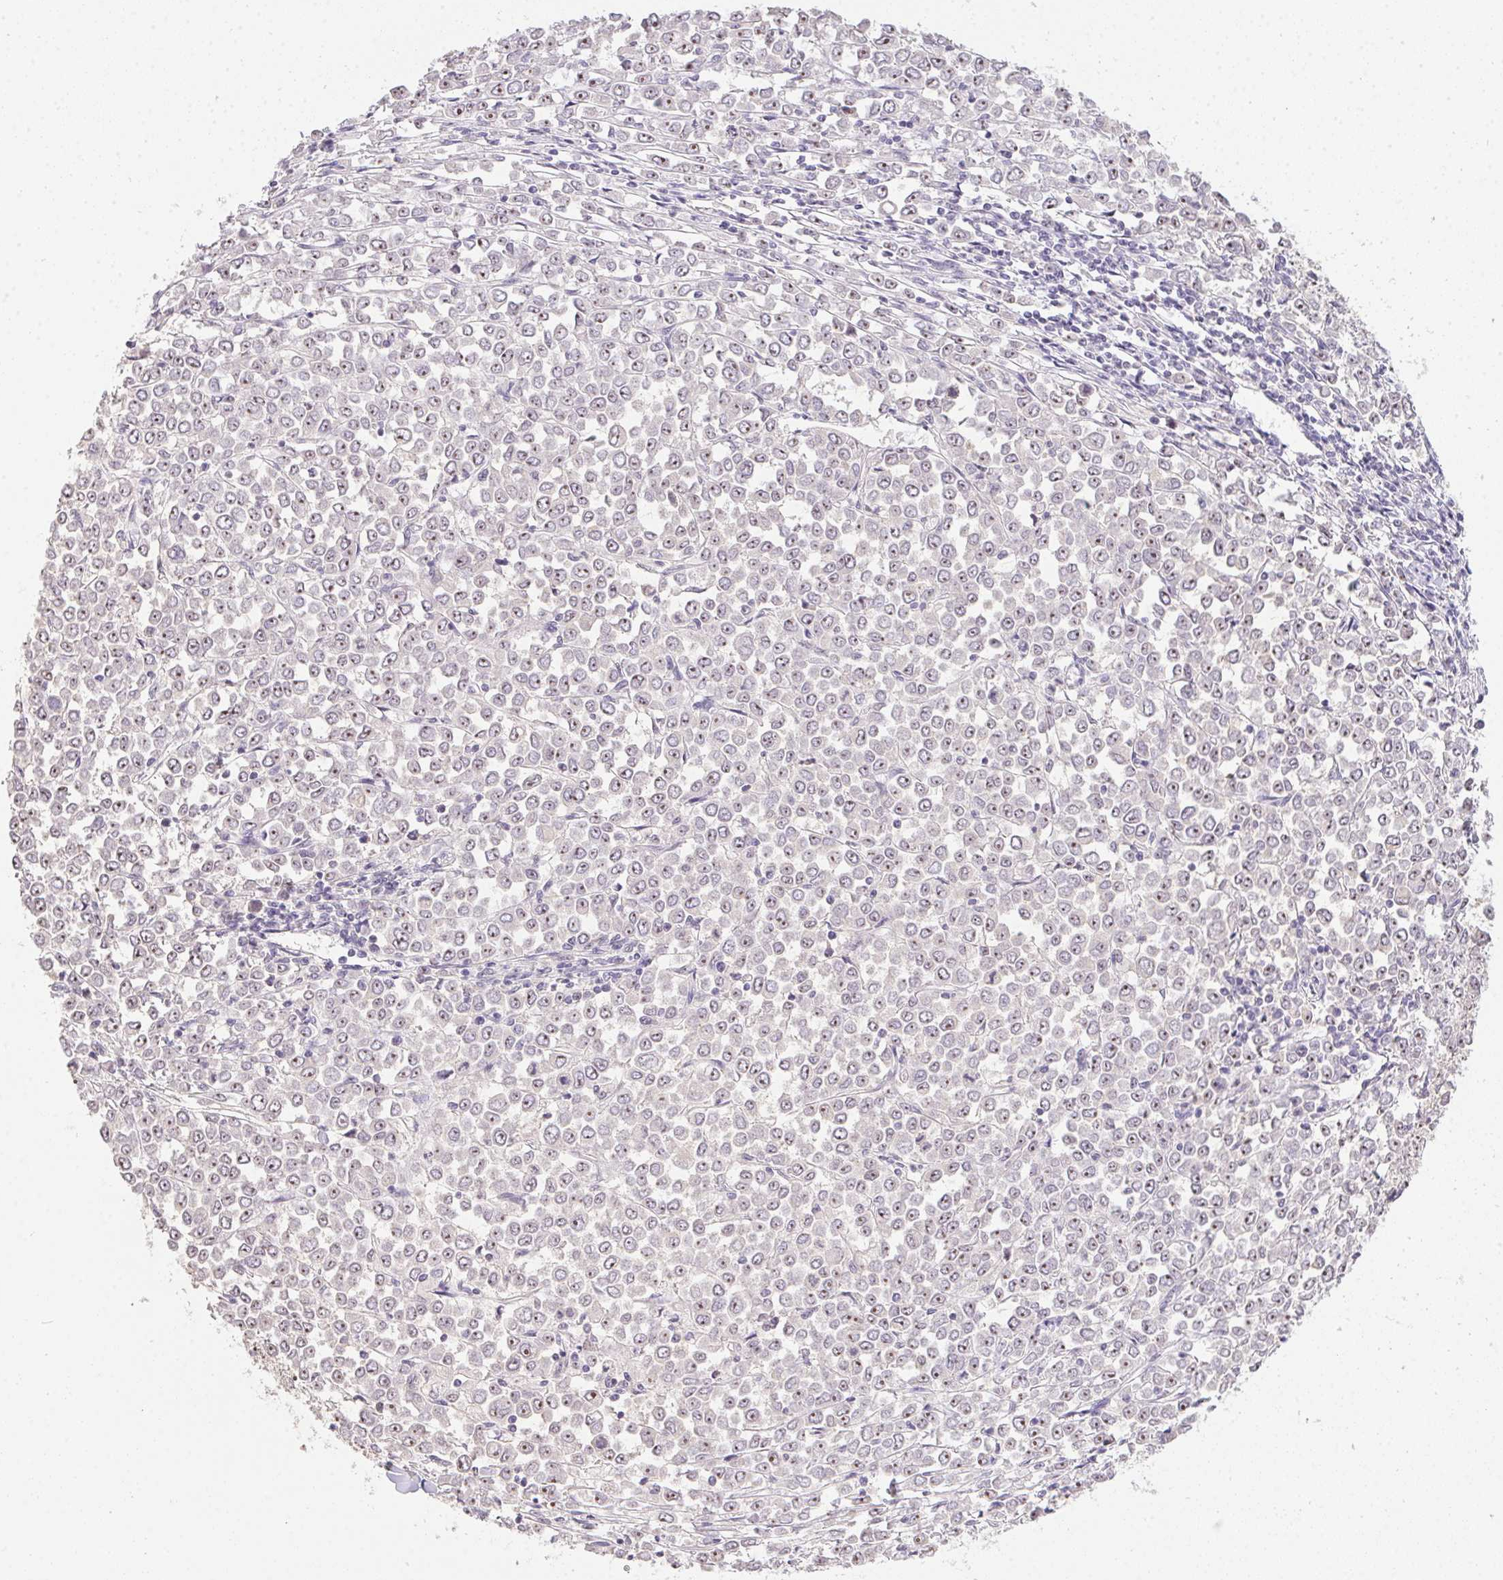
{"staining": {"intensity": "weak", "quantity": "25%-75%", "location": "nuclear"}, "tissue": "stomach cancer", "cell_type": "Tumor cells", "image_type": "cancer", "snomed": [{"axis": "morphology", "description": "Adenocarcinoma, NOS"}, {"axis": "topography", "description": "Stomach, upper"}], "caption": "Tumor cells display low levels of weak nuclear positivity in approximately 25%-75% of cells in human stomach adenocarcinoma.", "gene": "BATF2", "patient": {"sex": "male", "age": 70}}